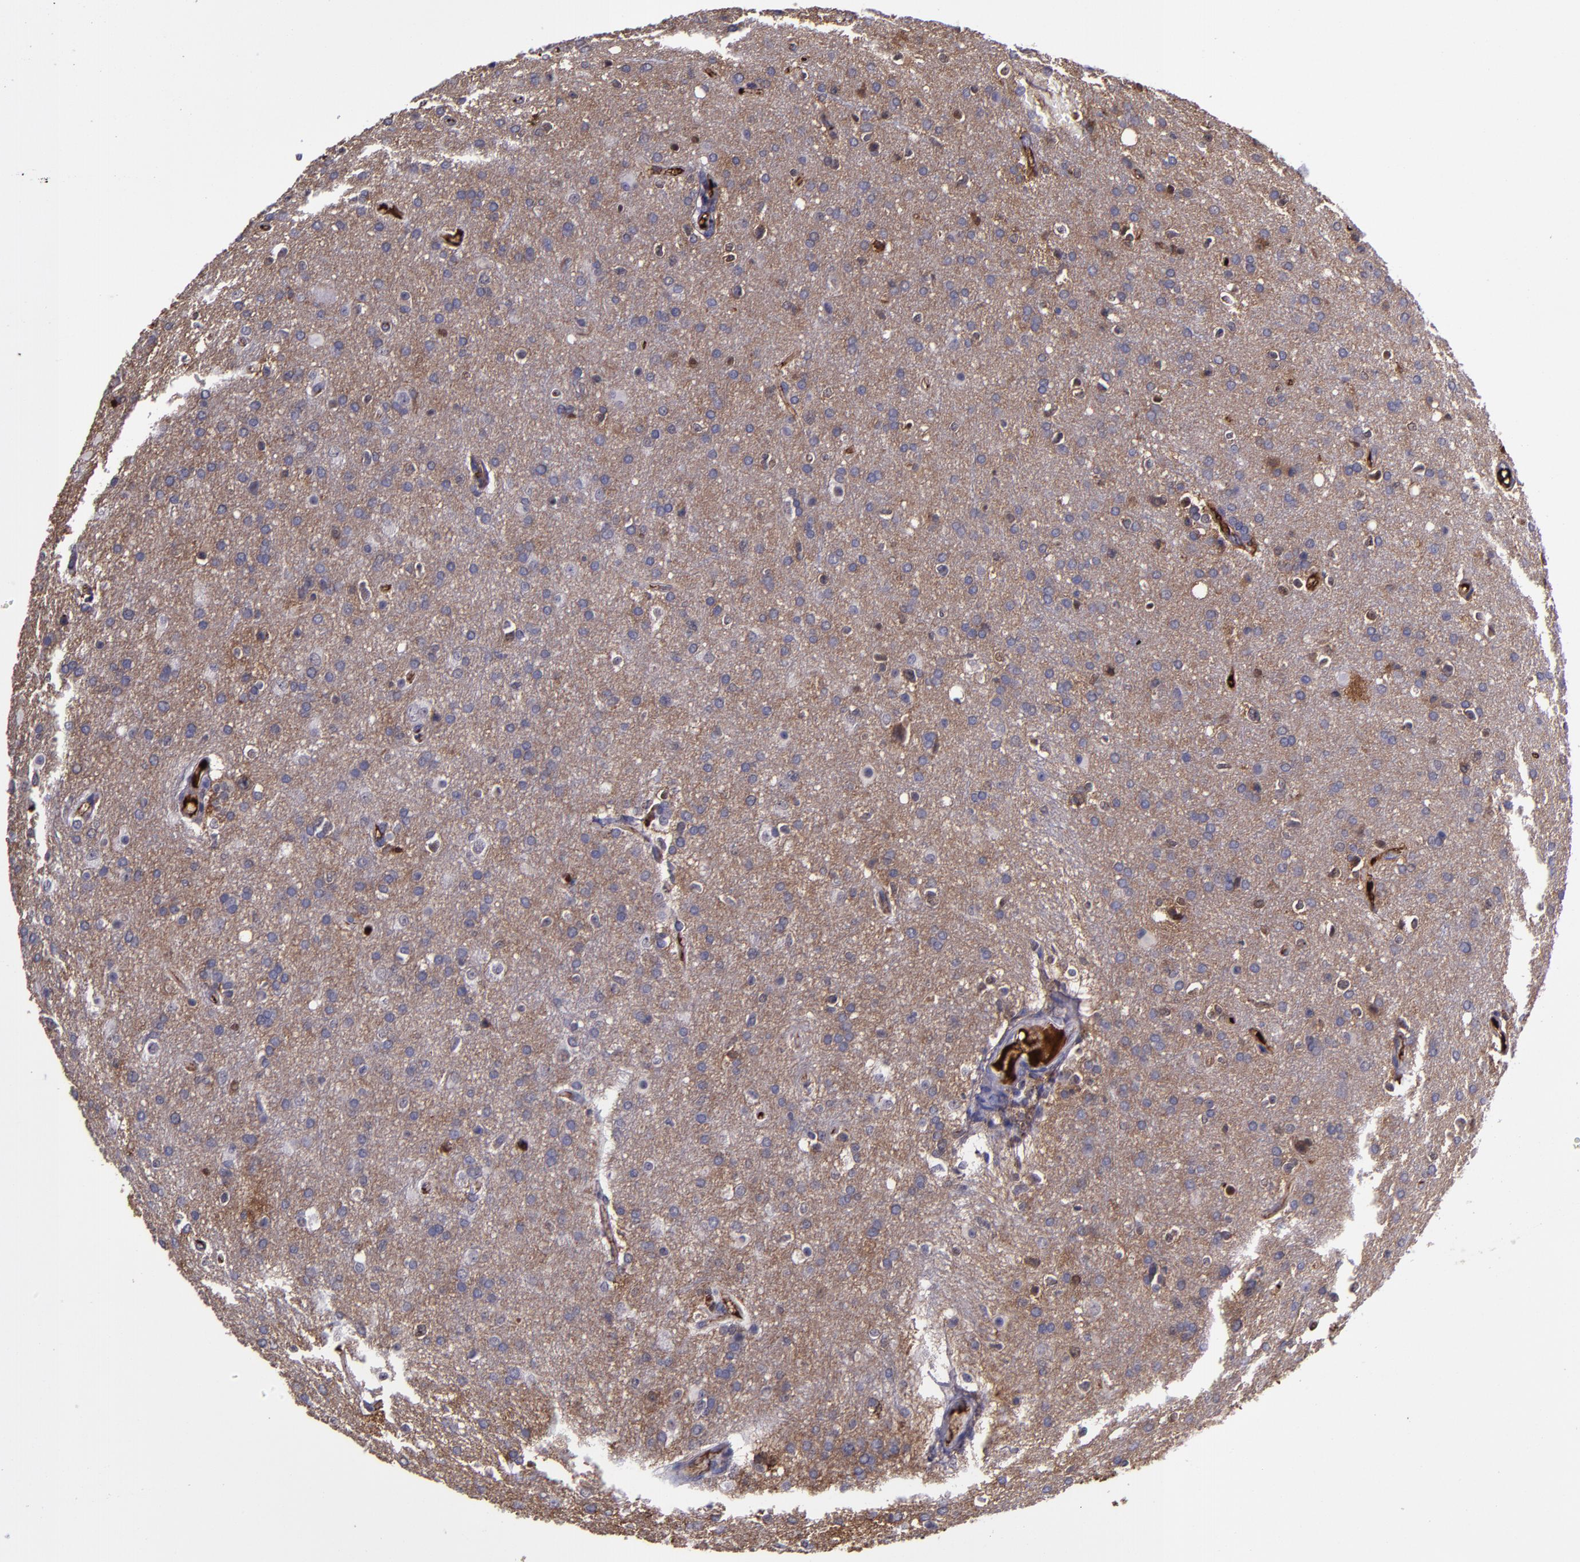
{"staining": {"intensity": "negative", "quantity": "none", "location": "none"}, "tissue": "glioma", "cell_type": "Tumor cells", "image_type": "cancer", "snomed": [{"axis": "morphology", "description": "Glioma, malignant, High grade"}, {"axis": "topography", "description": "Brain"}], "caption": "Immunohistochemical staining of human glioma shows no significant expression in tumor cells.", "gene": "A2M", "patient": {"sex": "male", "age": 33}}